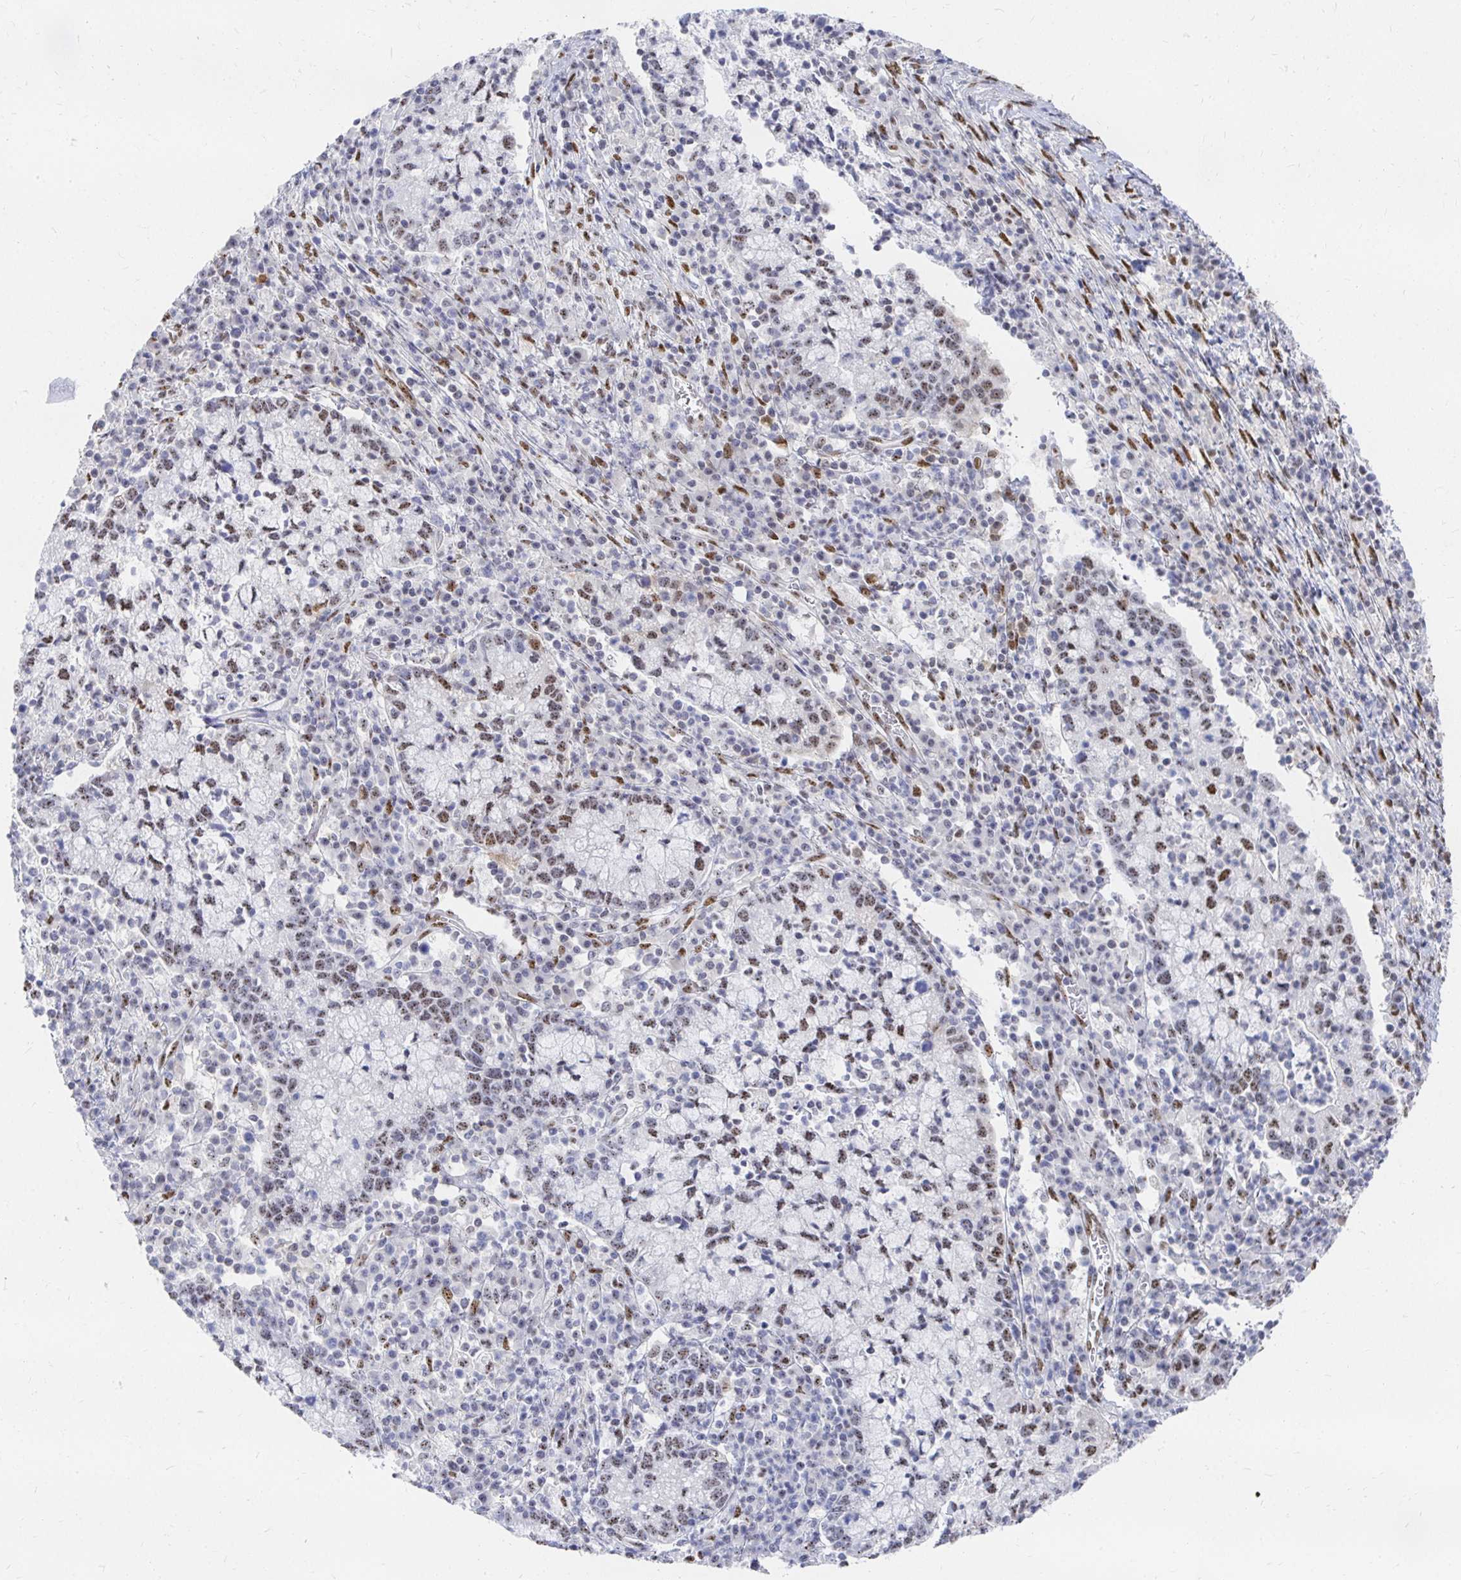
{"staining": {"intensity": "moderate", "quantity": "25%-75%", "location": "nuclear"}, "tissue": "cervical cancer", "cell_type": "Tumor cells", "image_type": "cancer", "snomed": [{"axis": "morphology", "description": "Normal tissue, NOS"}, {"axis": "morphology", "description": "Adenocarcinoma, NOS"}, {"axis": "topography", "description": "Cervix"}], "caption": "Protein expression analysis of adenocarcinoma (cervical) shows moderate nuclear positivity in approximately 25%-75% of tumor cells.", "gene": "CLIC3", "patient": {"sex": "female", "age": 44}}